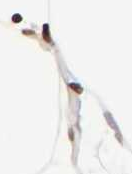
{"staining": {"intensity": "moderate", "quantity": ">75%", "location": "nuclear"}, "tissue": "adipose tissue", "cell_type": "Adipocytes", "image_type": "normal", "snomed": [{"axis": "morphology", "description": "Normal tissue, NOS"}, {"axis": "topography", "description": "Breast"}, {"axis": "topography", "description": "Soft tissue"}], "caption": "An IHC image of normal tissue is shown. Protein staining in brown highlights moderate nuclear positivity in adipose tissue within adipocytes. The protein of interest is stained brown, and the nuclei are stained in blue (DAB (3,3'-diaminobenzidine) IHC with brightfield microscopy, high magnification).", "gene": "HOXA6", "patient": {"sex": "female", "age": 25}}